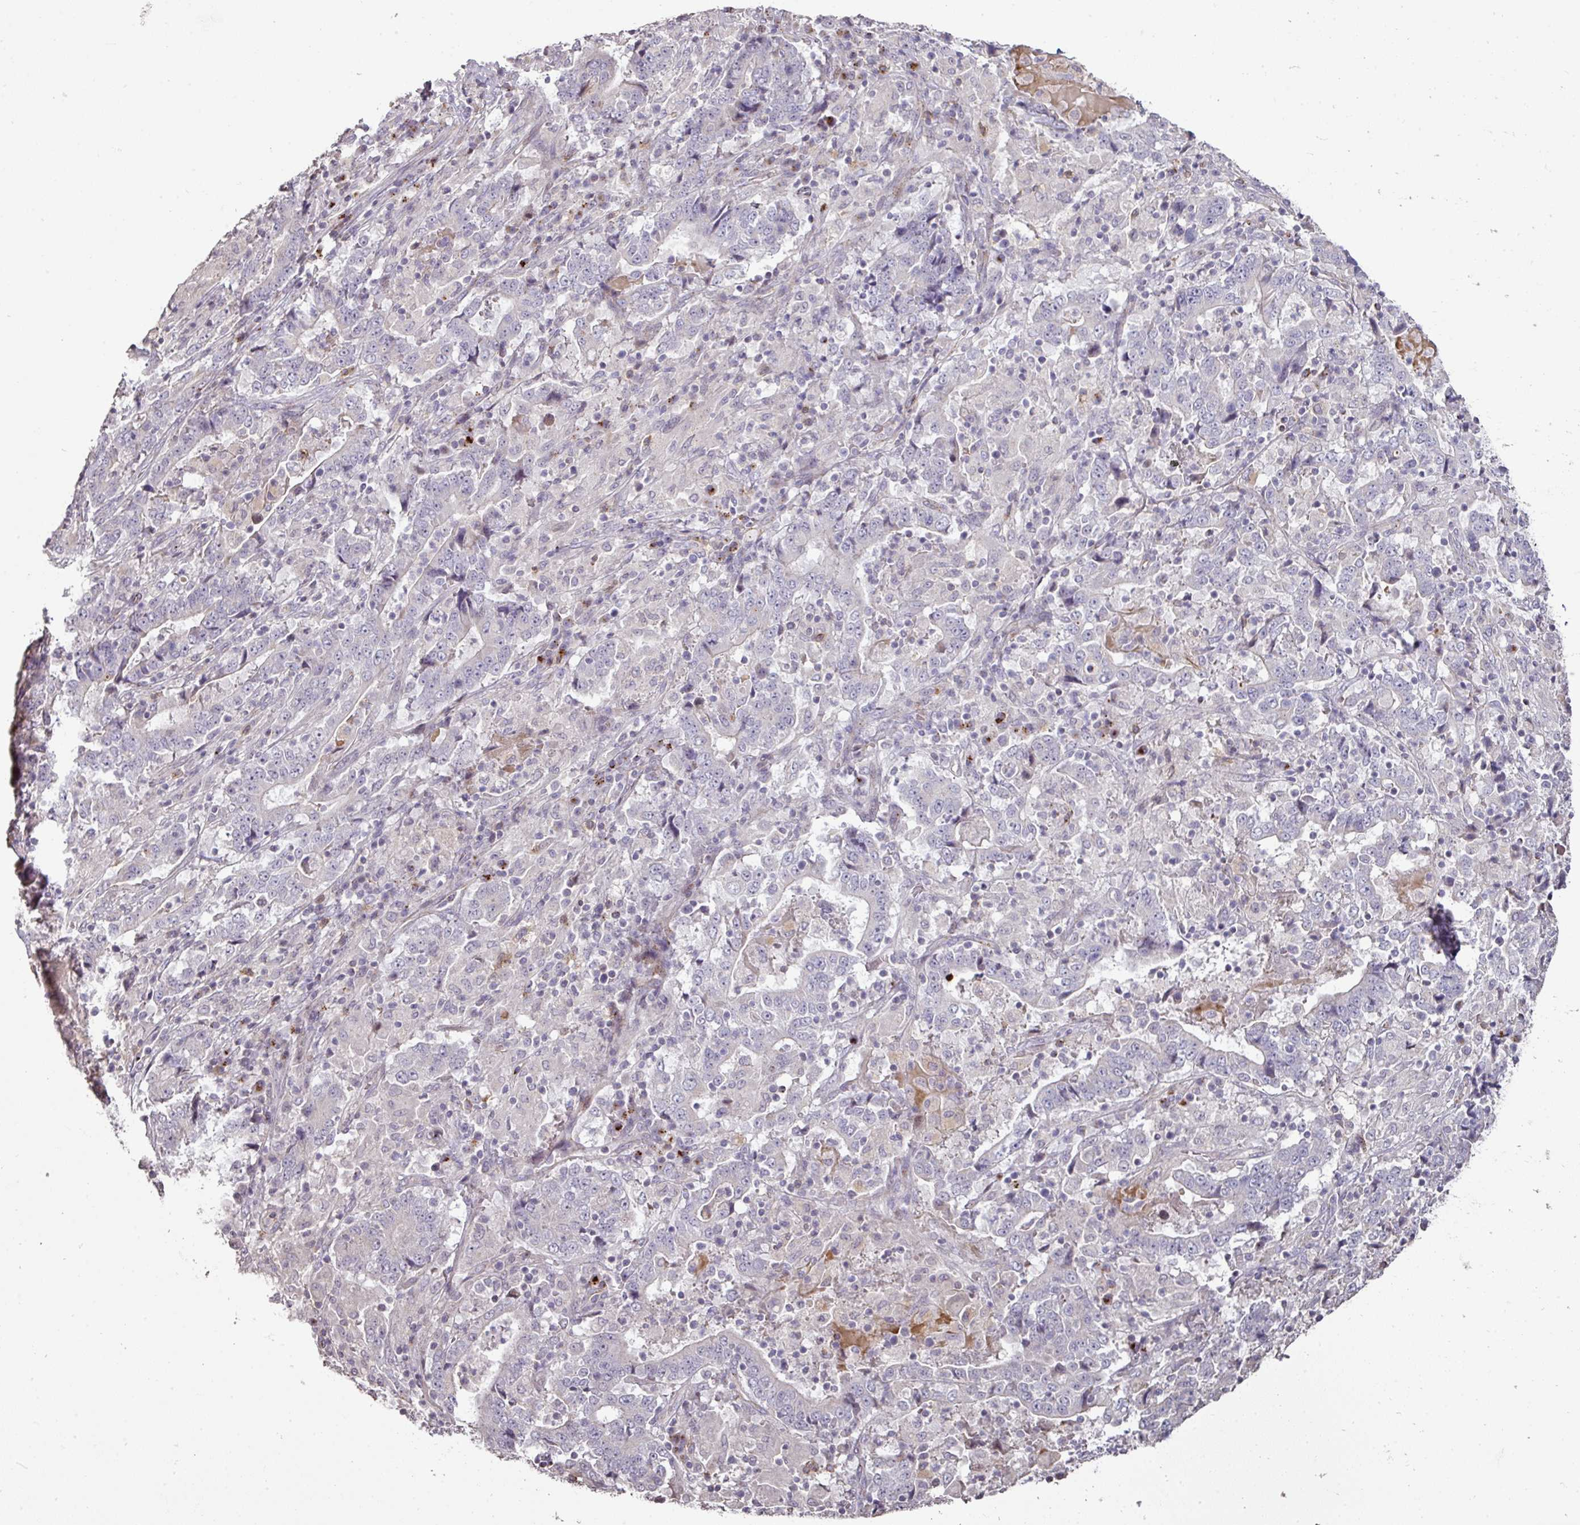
{"staining": {"intensity": "negative", "quantity": "none", "location": "none"}, "tissue": "stomach cancer", "cell_type": "Tumor cells", "image_type": "cancer", "snomed": [{"axis": "morphology", "description": "Normal tissue, NOS"}, {"axis": "morphology", "description": "Adenocarcinoma, NOS"}, {"axis": "topography", "description": "Stomach, upper"}, {"axis": "topography", "description": "Stomach"}], "caption": "Tumor cells are negative for brown protein staining in stomach adenocarcinoma.", "gene": "CXCR5", "patient": {"sex": "male", "age": 59}}